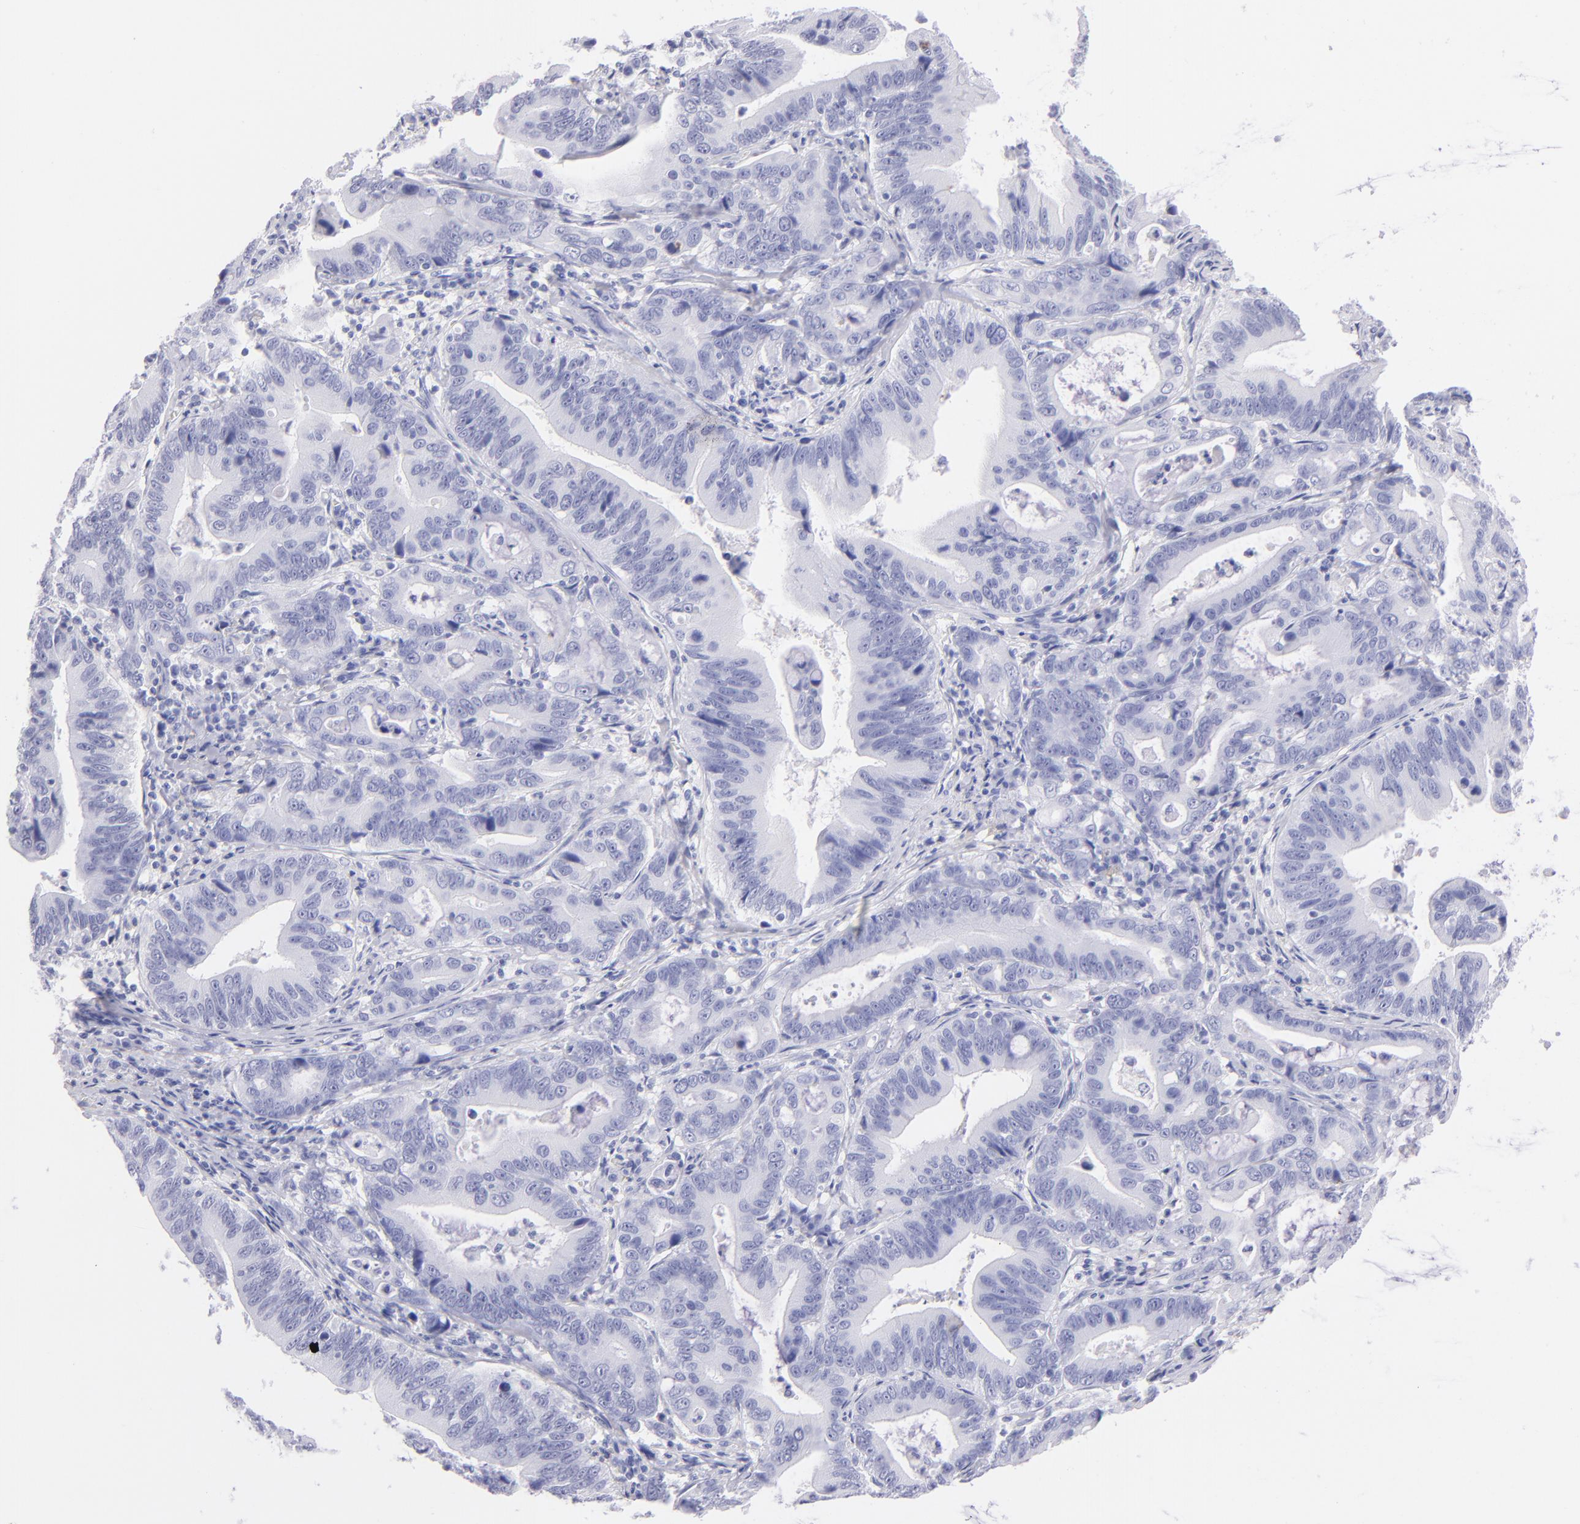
{"staining": {"intensity": "negative", "quantity": "none", "location": "none"}, "tissue": "stomach cancer", "cell_type": "Tumor cells", "image_type": "cancer", "snomed": [{"axis": "morphology", "description": "Adenocarcinoma, NOS"}, {"axis": "topography", "description": "Stomach, upper"}], "caption": "There is no significant staining in tumor cells of stomach cancer.", "gene": "PRPH", "patient": {"sex": "male", "age": 63}}